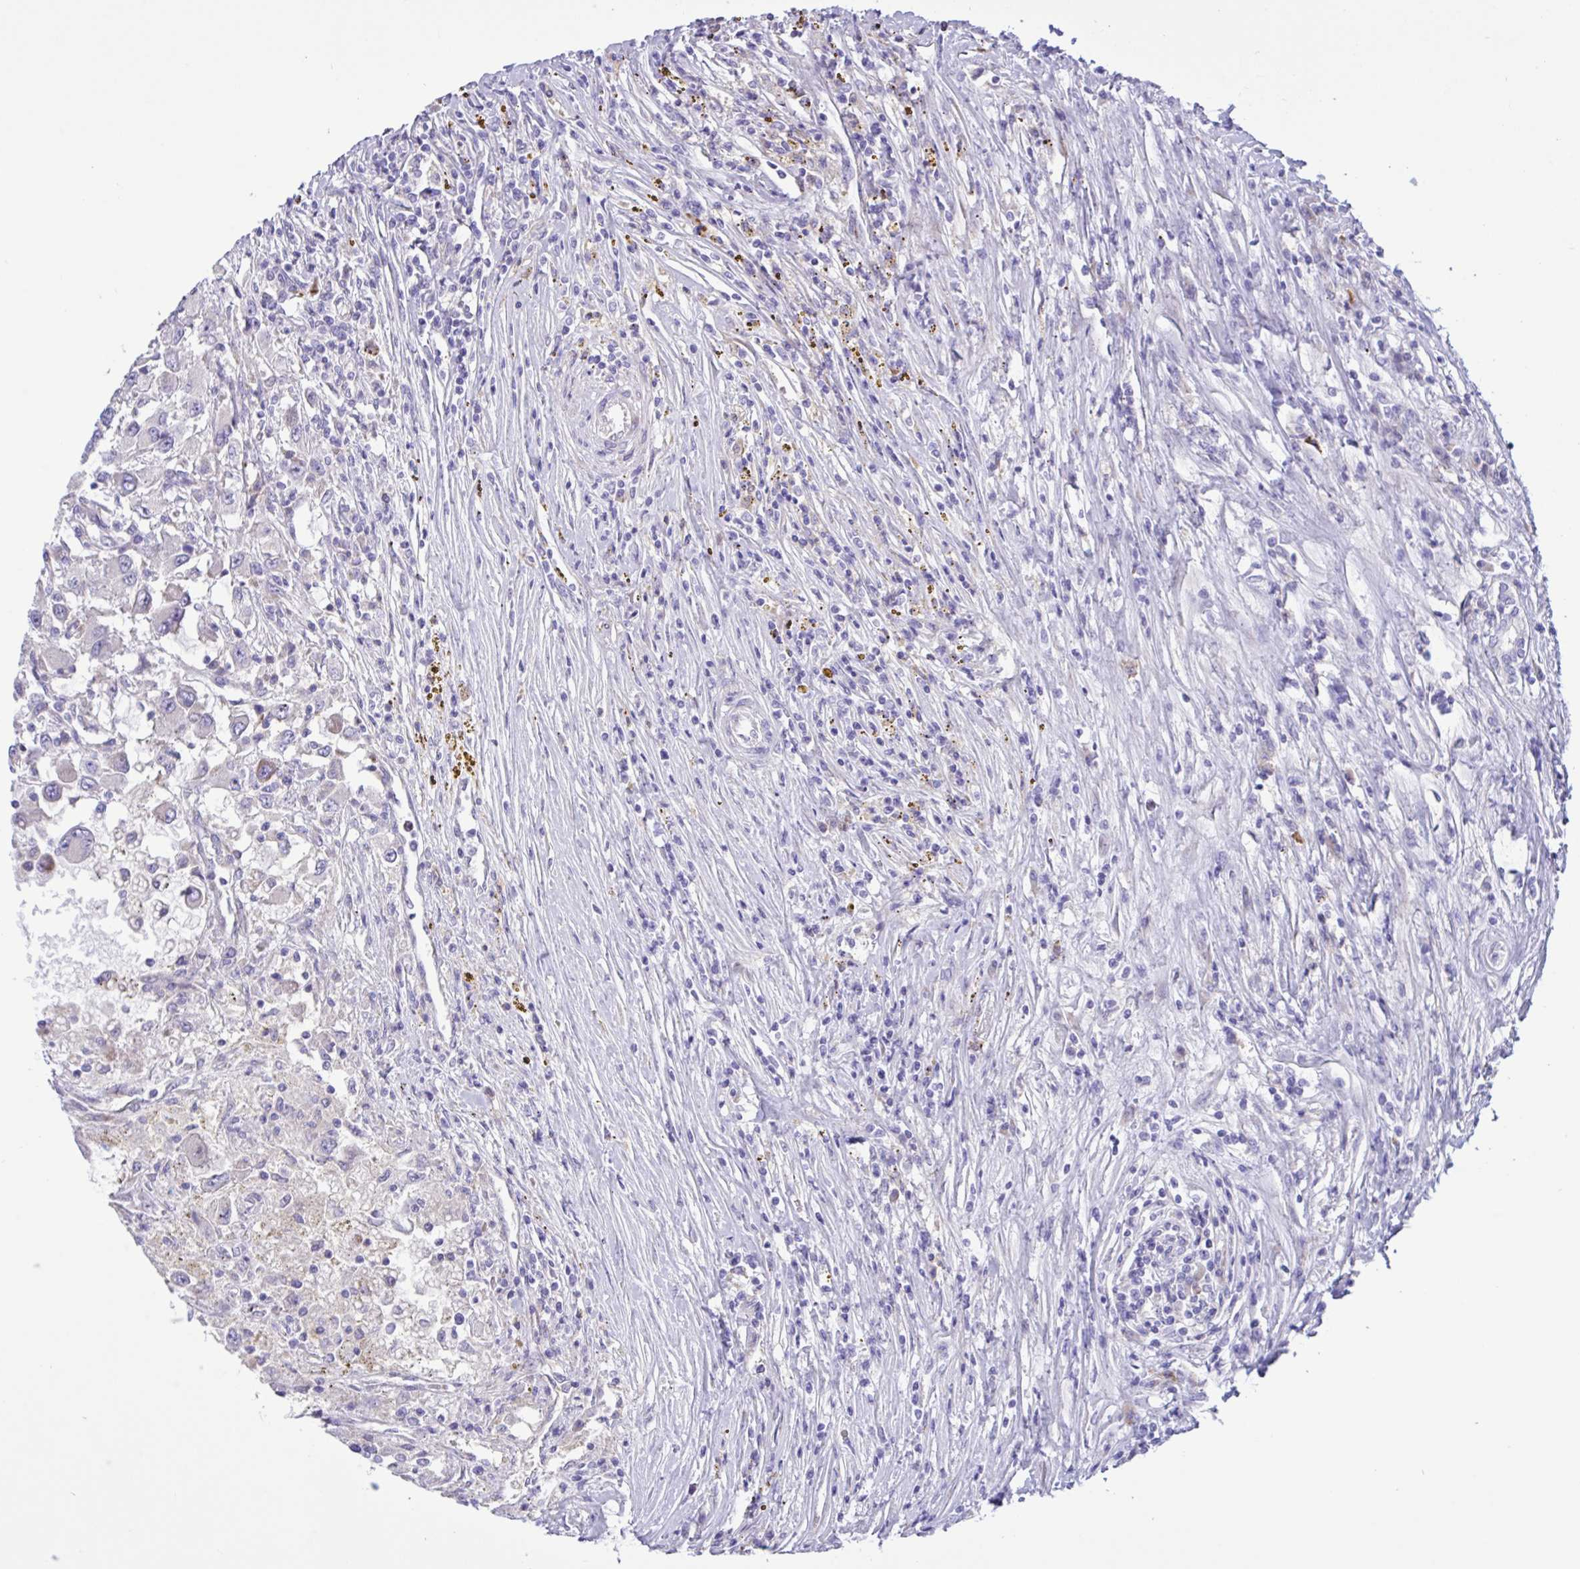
{"staining": {"intensity": "negative", "quantity": "none", "location": "none"}, "tissue": "renal cancer", "cell_type": "Tumor cells", "image_type": "cancer", "snomed": [{"axis": "morphology", "description": "Adenocarcinoma, NOS"}, {"axis": "topography", "description": "Kidney"}], "caption": "There is no significant positivity in tumor cells of adenocarcinoma (renal).", "gene": "DSC3", "patient": {"sex": "female", "age": 67}}